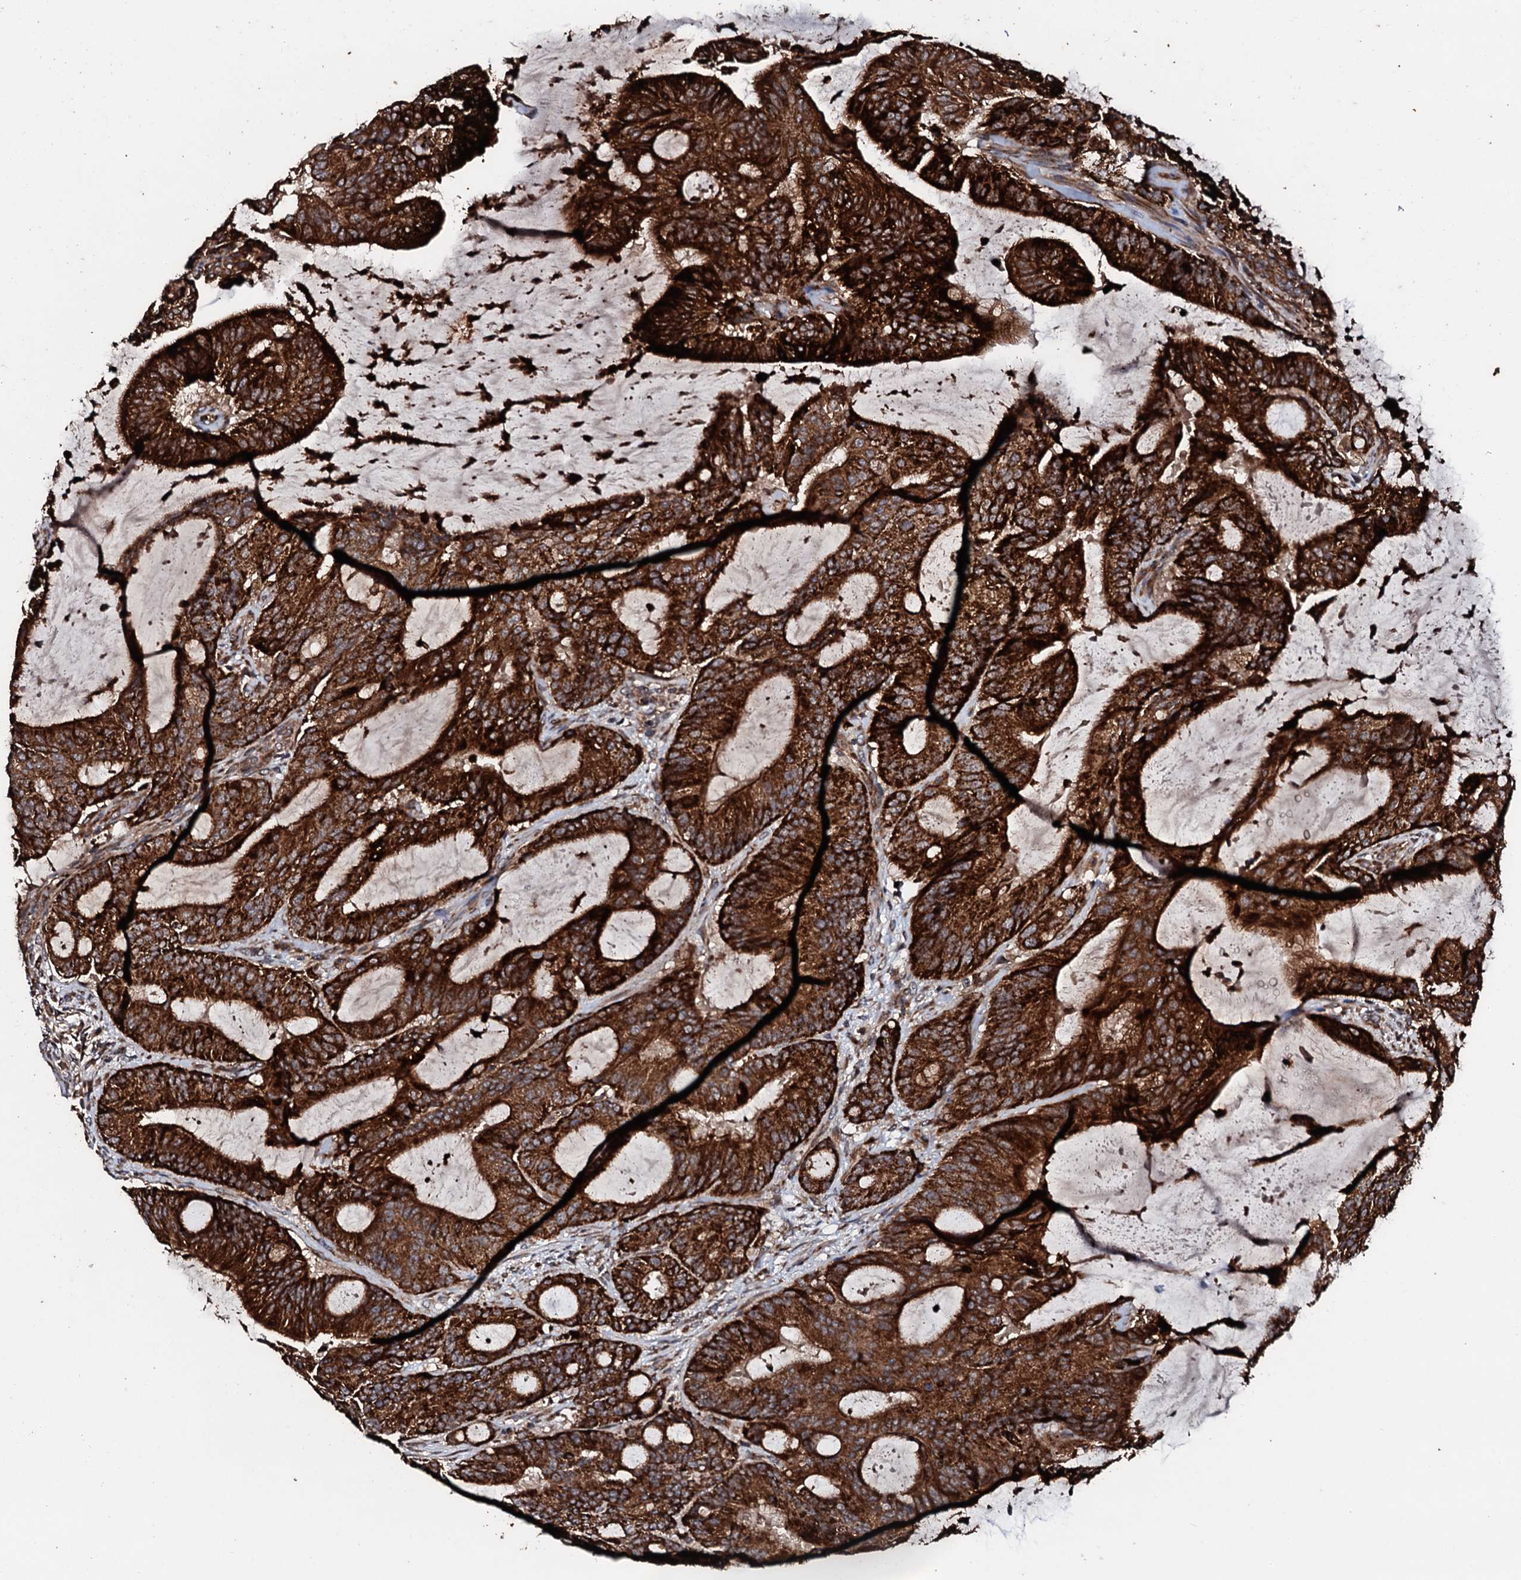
{"staining": {"intensity": "strong", "quantity": ">75%", "location": "cytoplasmic/membranous"}, "tissue": "liver cancer", "cell_type": "Tumor cells", "image_type": "cancer", "snomed": [{"axis": "morphology", "description": "Normal tissue, NOS"}, {"axis": "morphology", "description": "Cholangiocarcinoma"}, {"axis": "topography", "description": "Liver"}, {"axis": "topography", "description": "Peripheral nerve tissue"}], "caption": "A brown stain shows strong cytoplasmic/membranous staining of a protein in human cholangiocarcinoma (liver) tumor cells. Using DAB (3,3'-diaminobenzidine) (brown) and hematoxylin (blue) stains, captured at high magnification using brightfield microscopy.", "gene": "SDHAF2", "patient": {"sex": "female", "age": 73}}